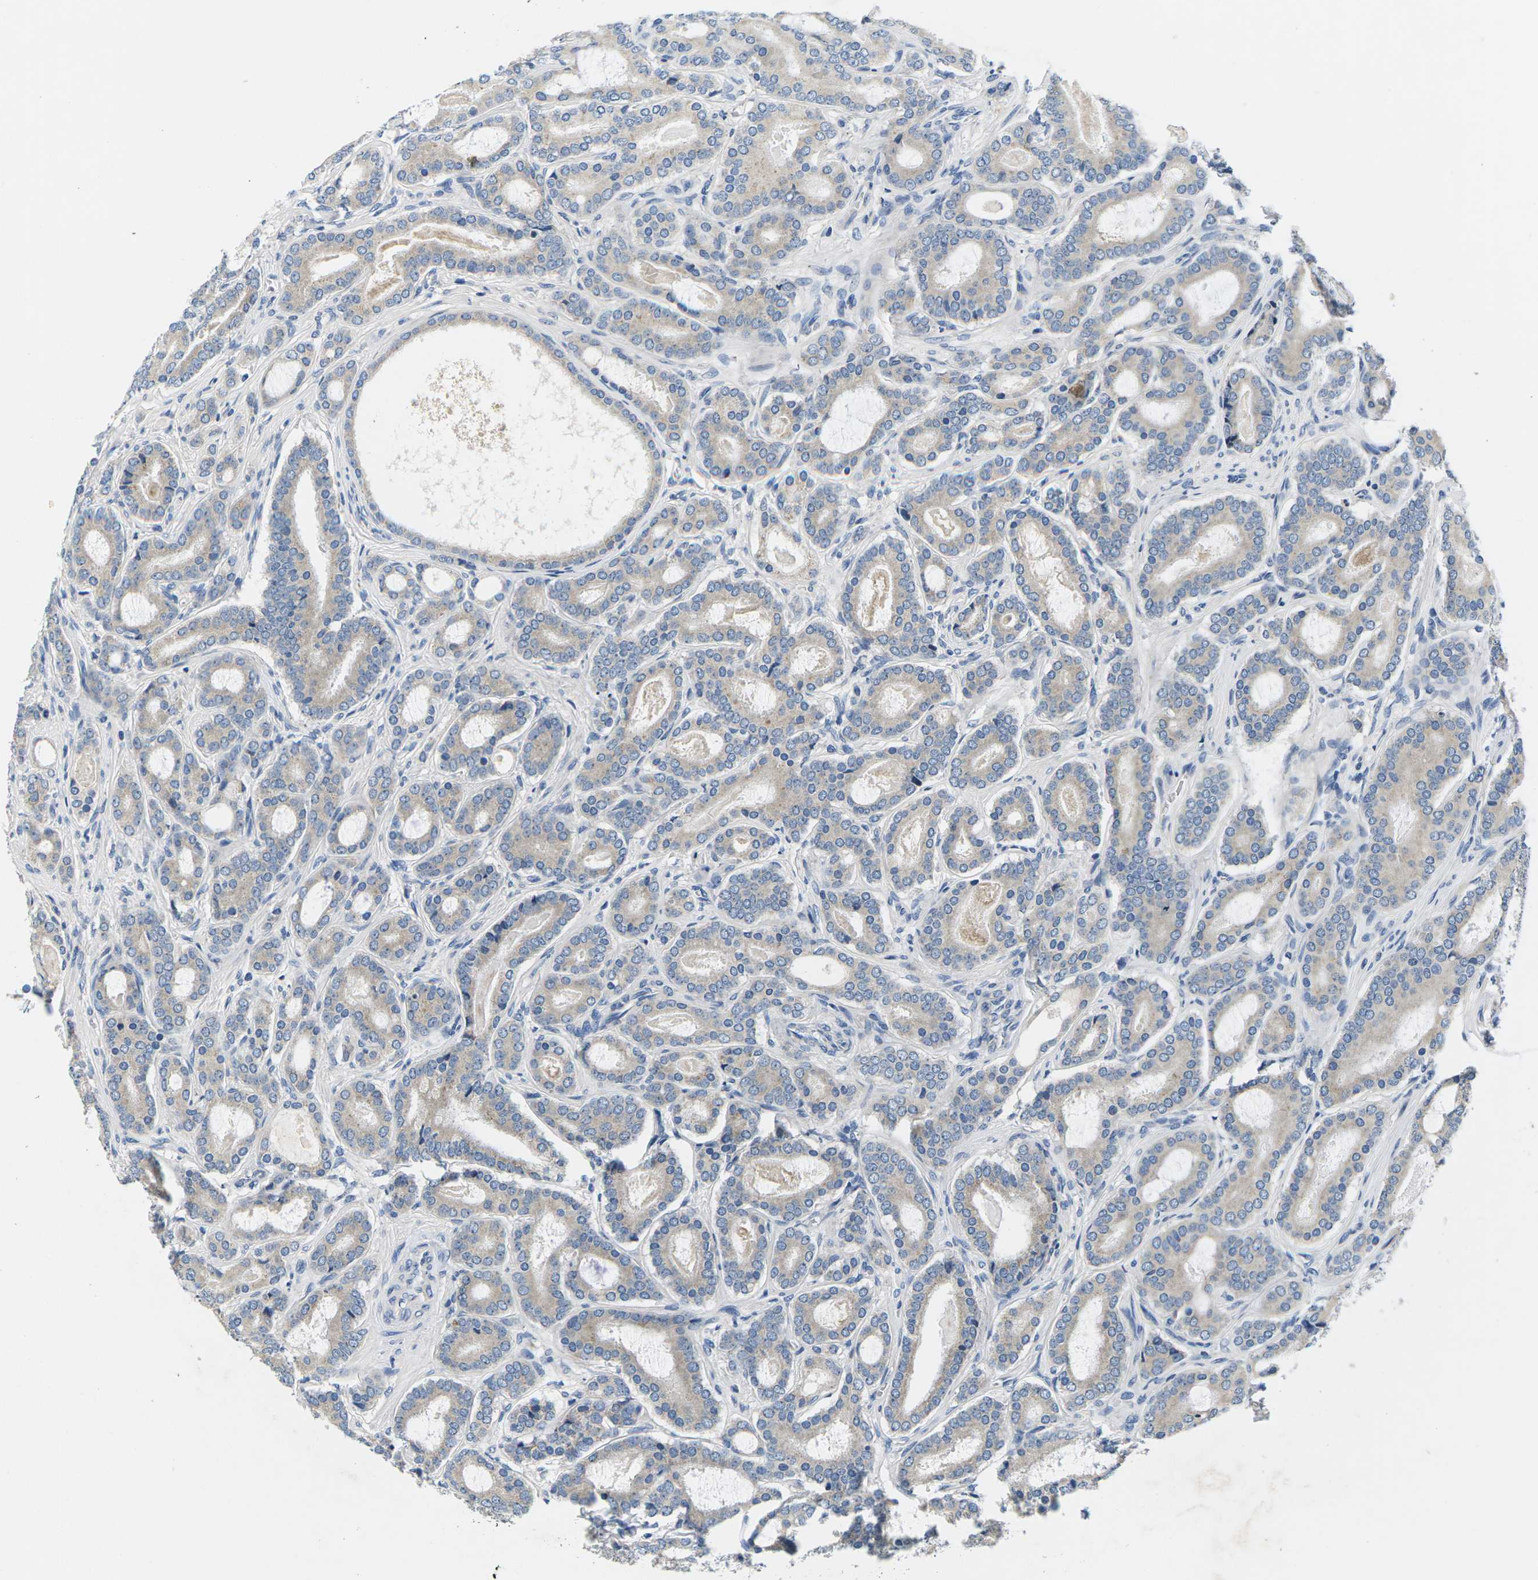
{"staining": {"intensity": "weak", "quantity": "<25%", "location": "cytoplasmic/membranous"}, "tissue": "prostate cancer", "cell_type": "Tumor cells", "image_type": "cancer", "snomed": [{"axis": "morphology", "description": "Adenocarcinoma, High grade"}, {"axis": "topography", "description": "Prostate"}], "caption": "Tumor cells show no significant protein staining in prostate cancer (high-grade adenocarcinoma).", "gene": "ERGIC3", "patient": {"sex": "male", "age": 60}}